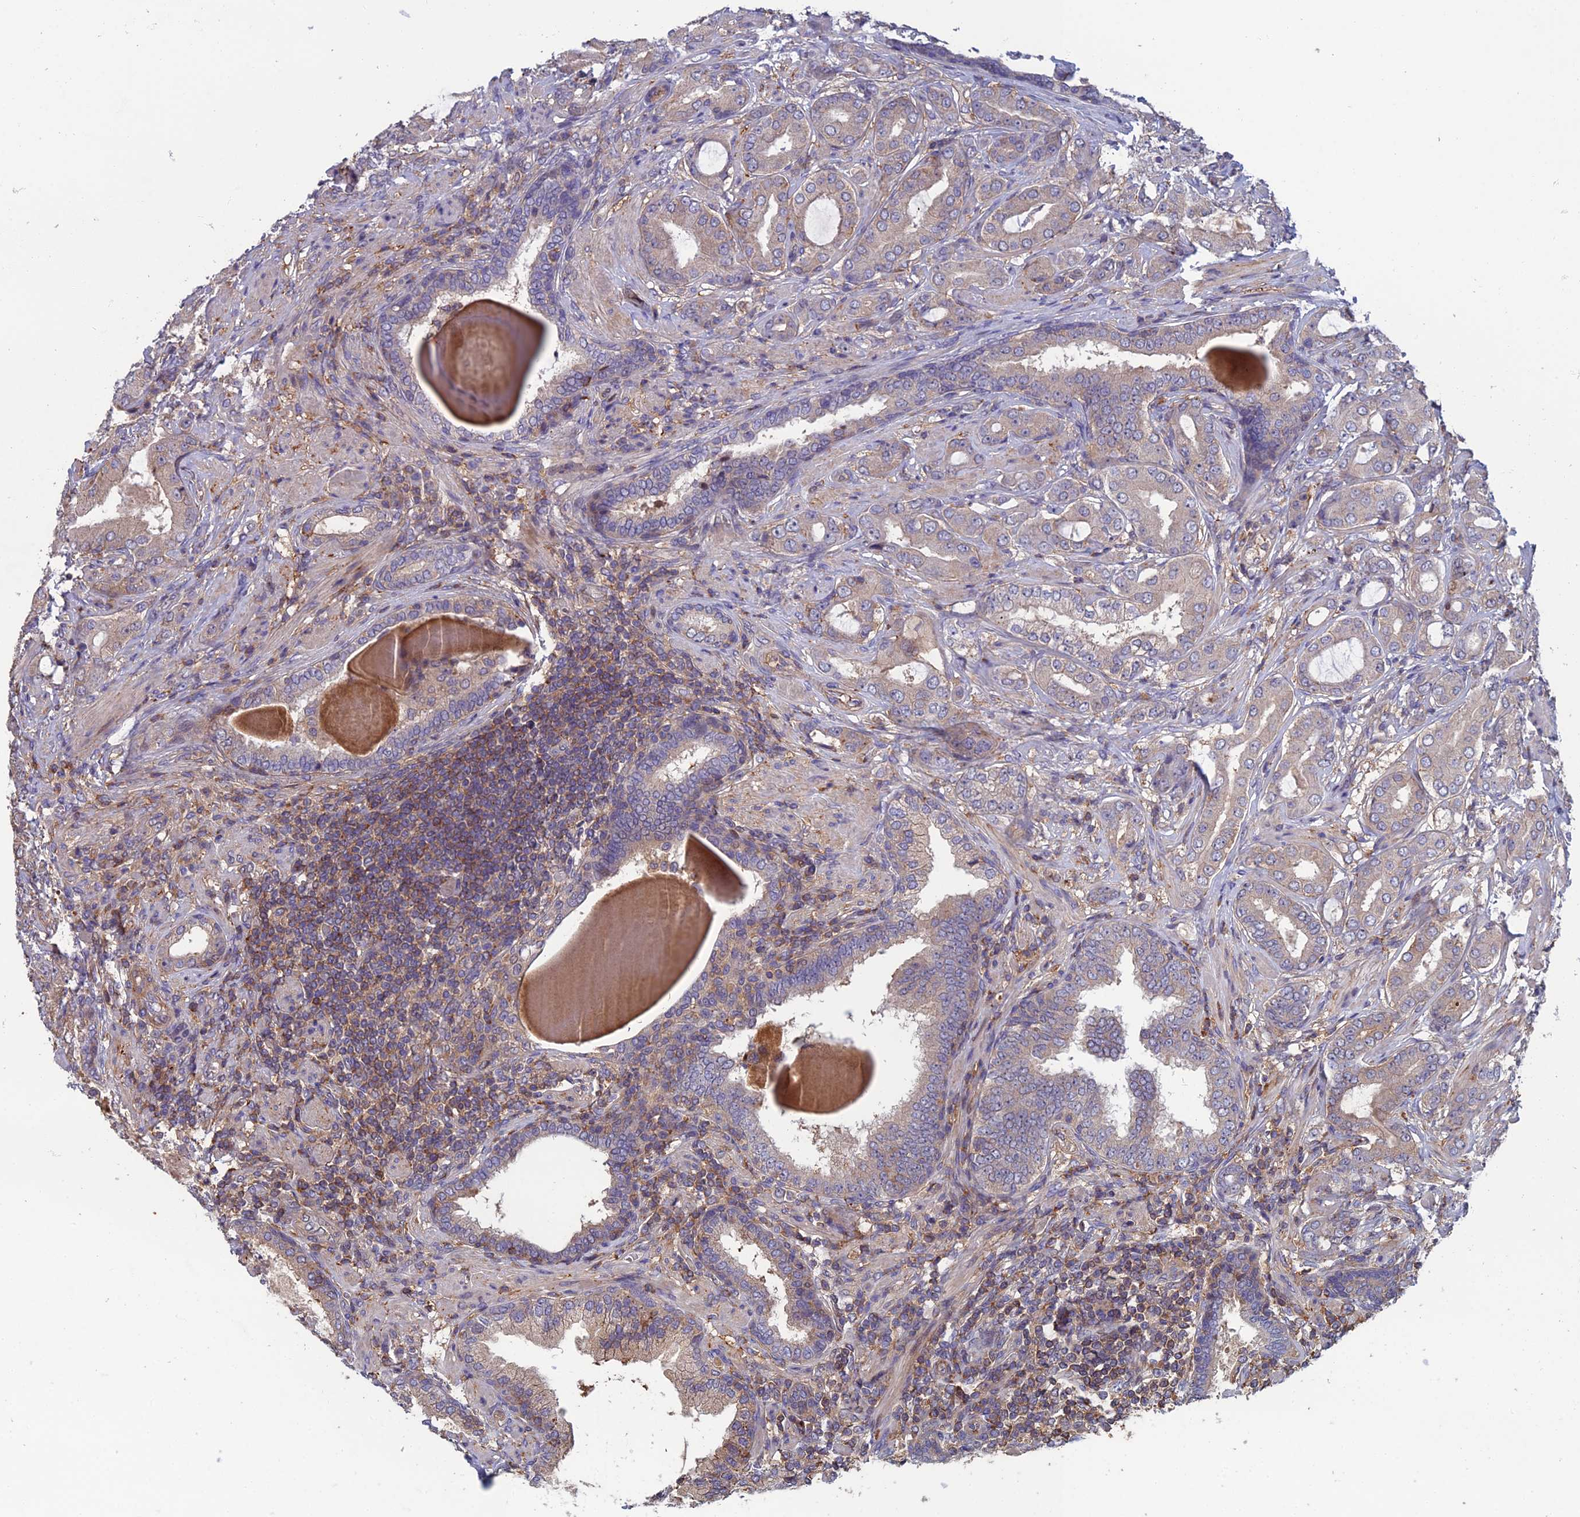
{"staining": {"intensity": "weak", "quantity": "25%-75%", "location": "cytoplasmic/membranous"}, "tissue": "prostate cancer", "cell_type": "Tumor cells", "image_type": "cancer", "snomed": [{"axis": "morphology", "description": "Adenocarcinoma, Low grade"}, {"axis": "topography", "description": "Prostate"}], "caption": "A low amount of weak cytoplasmic/membranous positivity is present in approximately 25%-75% of tumor cells in prostate cancer (adenocarcinoma (low-grade)) tissue. Using DAB (3,3'-diaminobenzidine) (brown) and hematoxylin (blue) stains, captured at high magnification using brightfield microscopy.", "gene": "C15orf62", "patient": {"sex": "male", "age": 57}}